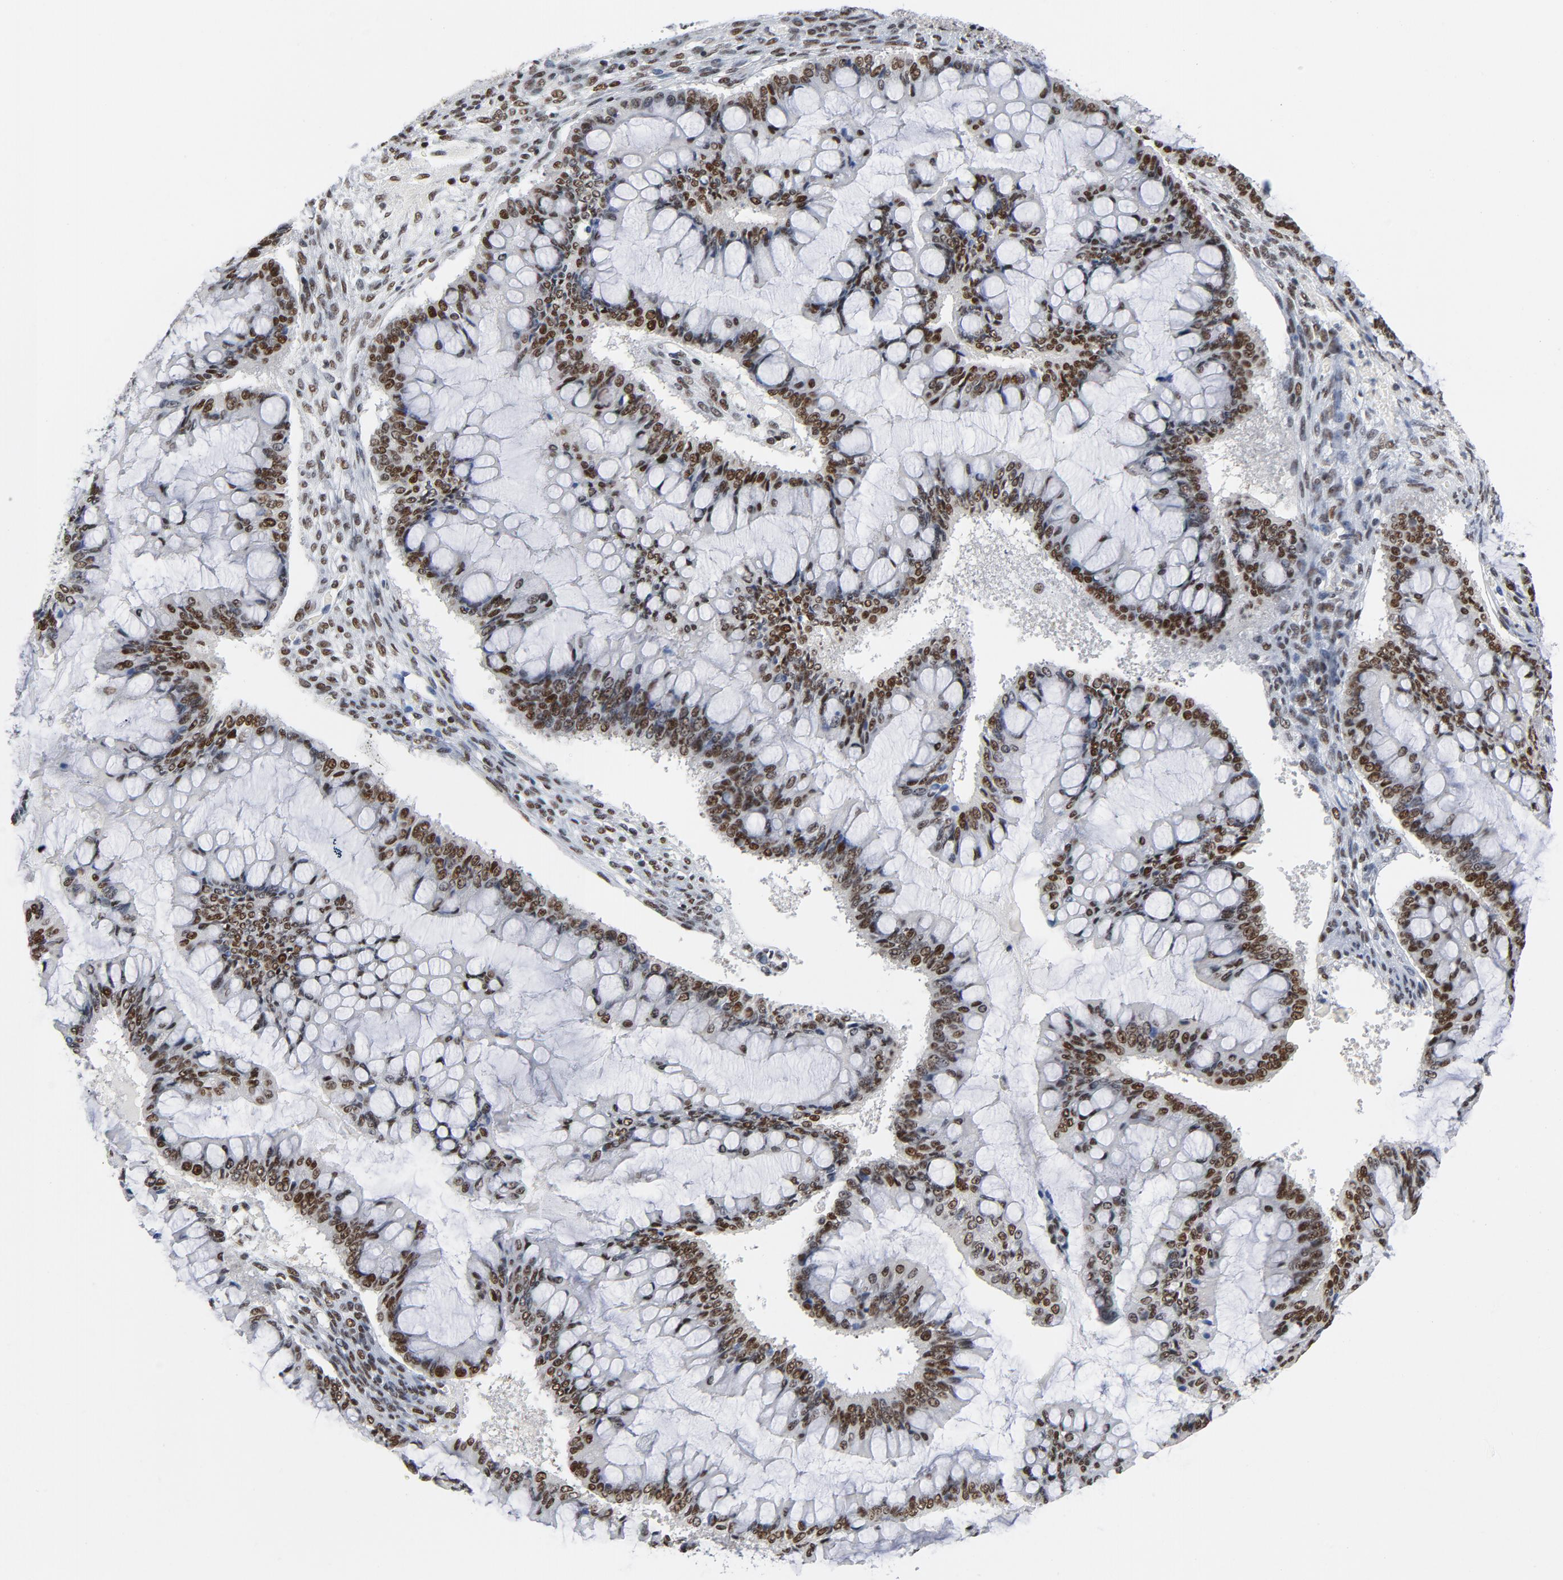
{"staining": {"intensity": "moderate", "quantity": ">75%", "location": "nuclear"}, "tissue": "ovarian cancer", "cell_type": "Tumor cells", "image_type": "cancer", "snomed": [{"axis": "morphology", "description": "Cystadenocarcinoma, mucinous, NOS"}, {"axis": "topography", "description": "Ovary"}], "caption": "High-power microscopy captured an immunohistochemistry micrograph of ovarian cancer, revealing moderate nuclear positivity in about >75% of tumor cells.", "gene": "CSTF2", "patient": {"sex": "female", "age": 73}}